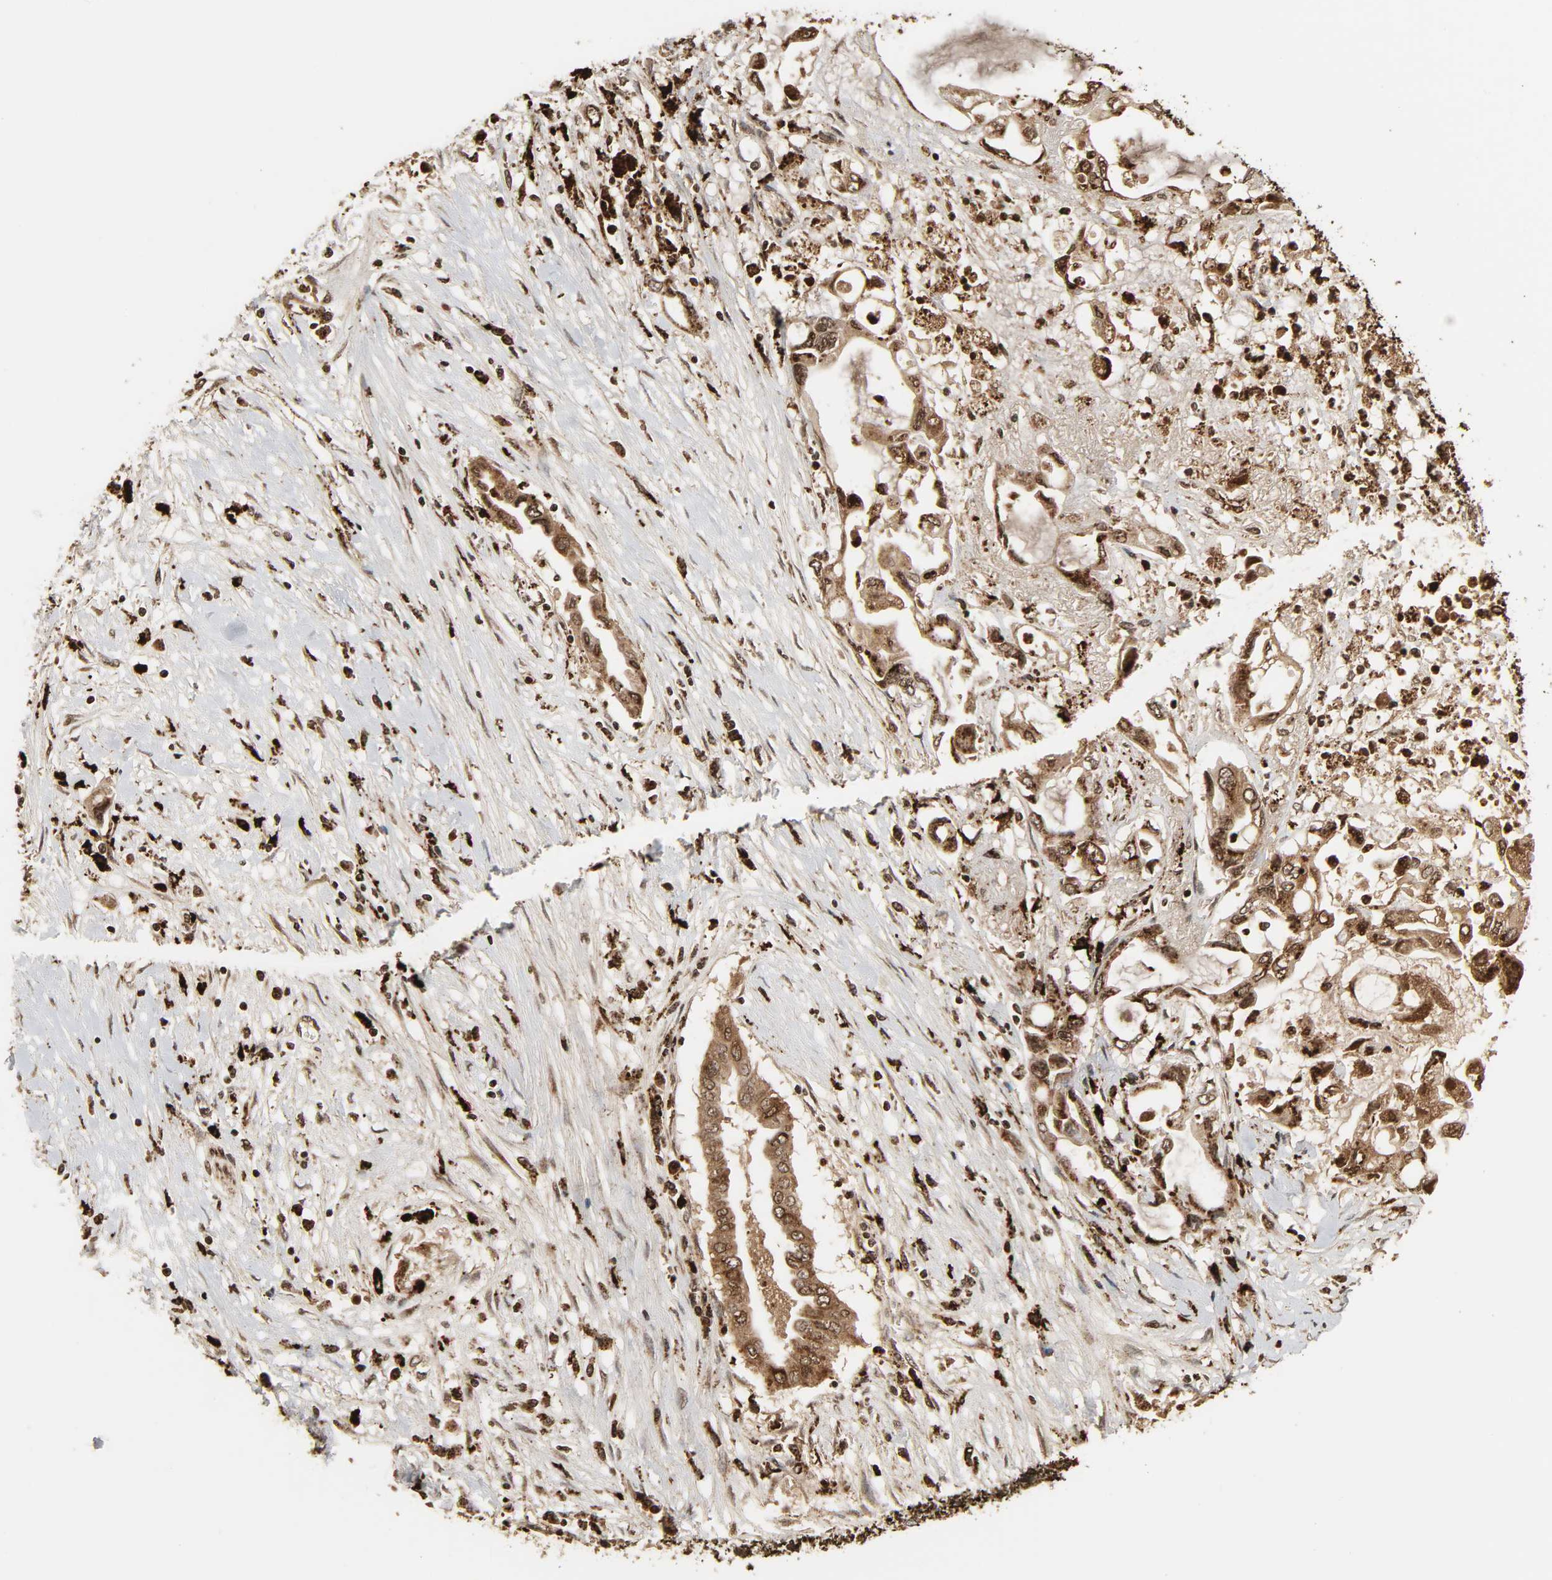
{"staining": {"intensity": "strong", "quantity": ">75%", "location": "cytoplasmic/membranous"}, "tissue": "pancreatic cancer", "cell_type": "Tumor cells", "image_type": "cancer", "snomed": [{"axis": "morphology", "description": "Adenocarcinoma, NOS"}, {"axis": "topography", "description": "Pancreas"}], "caption": "The micrograph displays a brown stain indicating the presence of a protein in the cytoplasmic/membranous of tumor cells in pancreatic cancer.", "gene": "PSAP", "patient": {"sex": "female", "age": 57}}